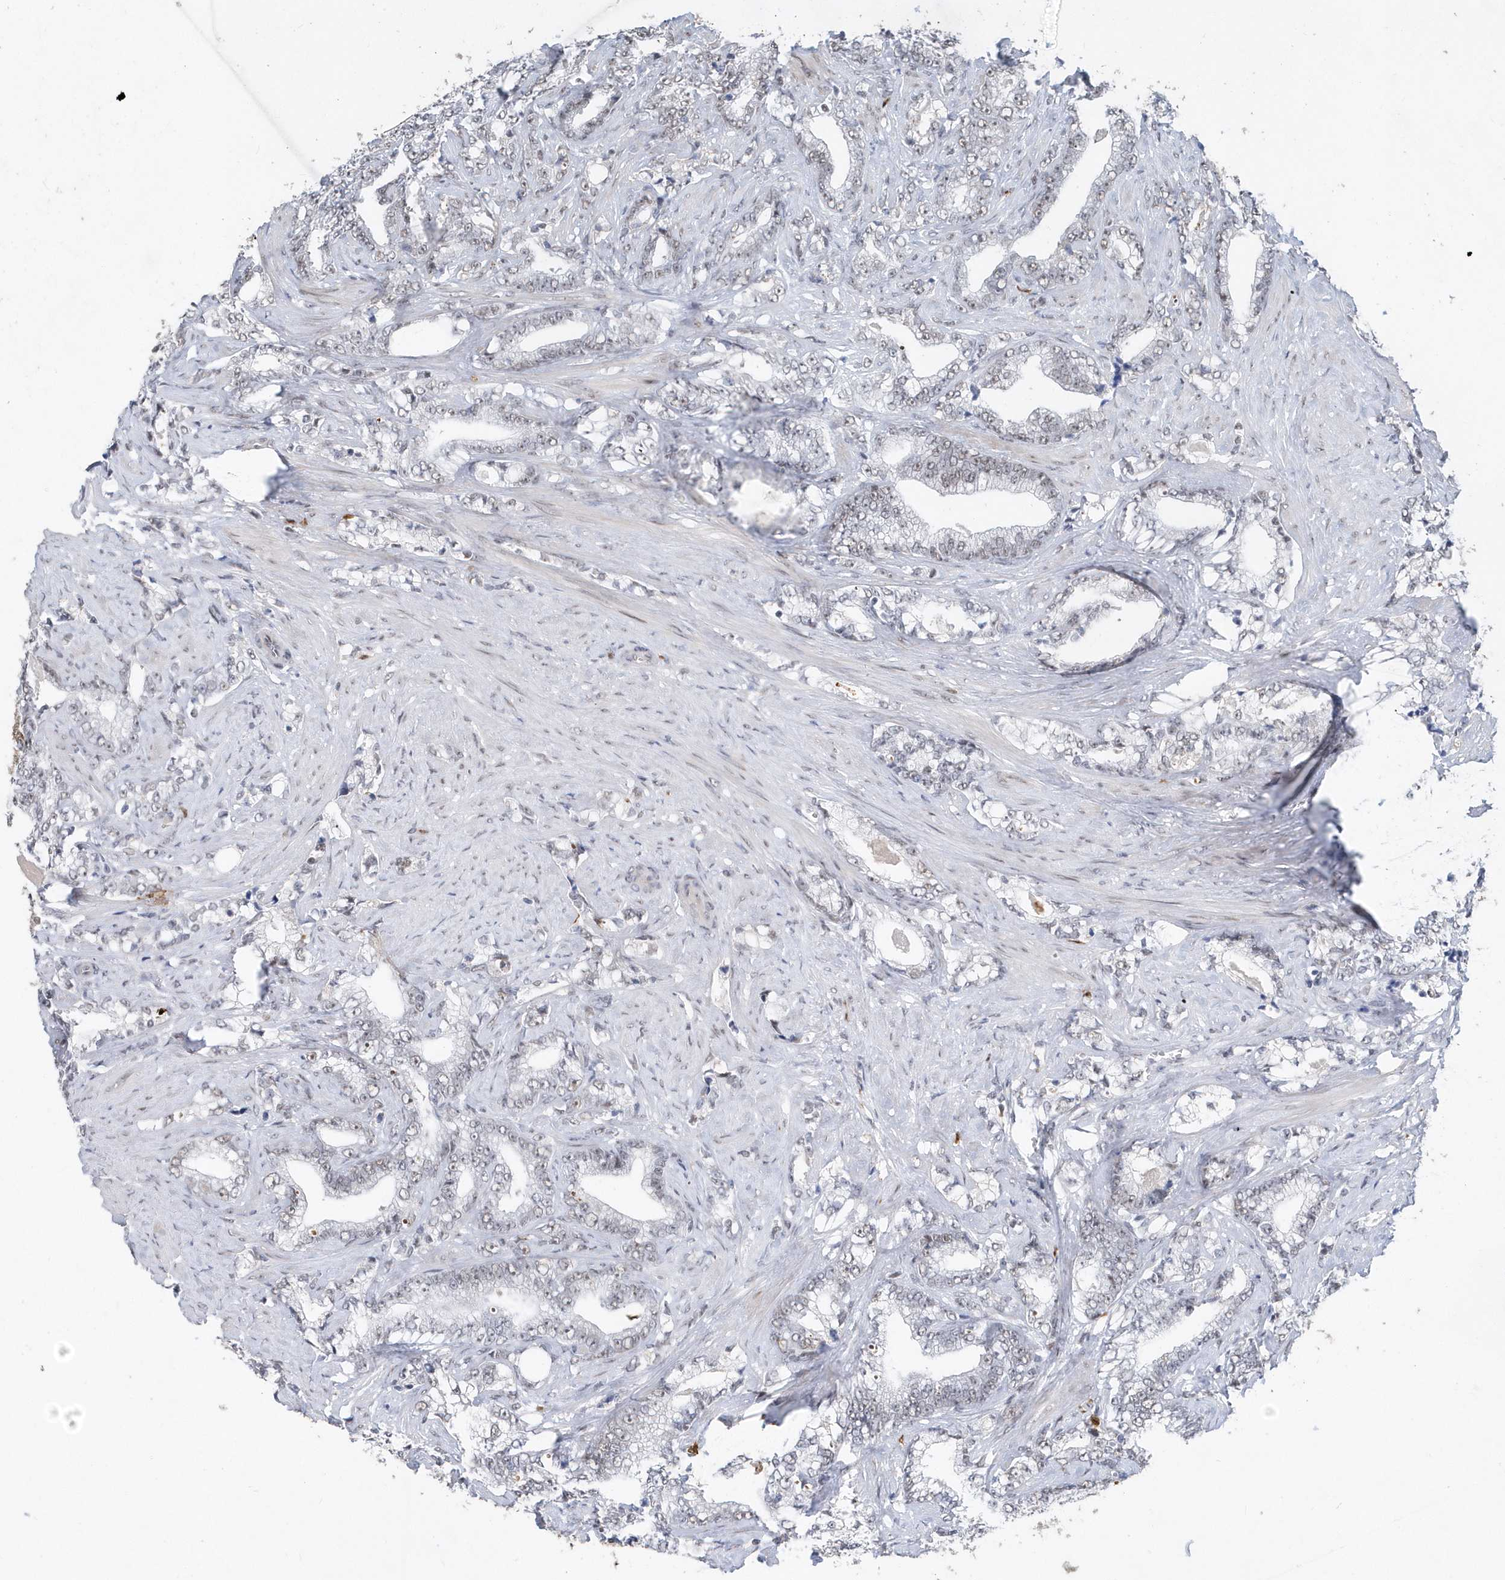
{"staining": {"intensity": "weak", "quantity": "<25%", "location": "nuclear"}, "tissue": "prostate cancer", "cell_type": "Tumor cells", "image_type": "cancer", "snomed": [{"axis": "morphology", "description": "Adenocarcinoma, High grade"}, {"axis": "topography", "description": "Prostate and seminal vesicle, NOS"}], "caption": "Image shows no protein positivity in tumor cells of high-grade adenocarcinoma (prostate) tissue.", "gene": "RPP30", "patient": {"sex": "male", "age": 67}}